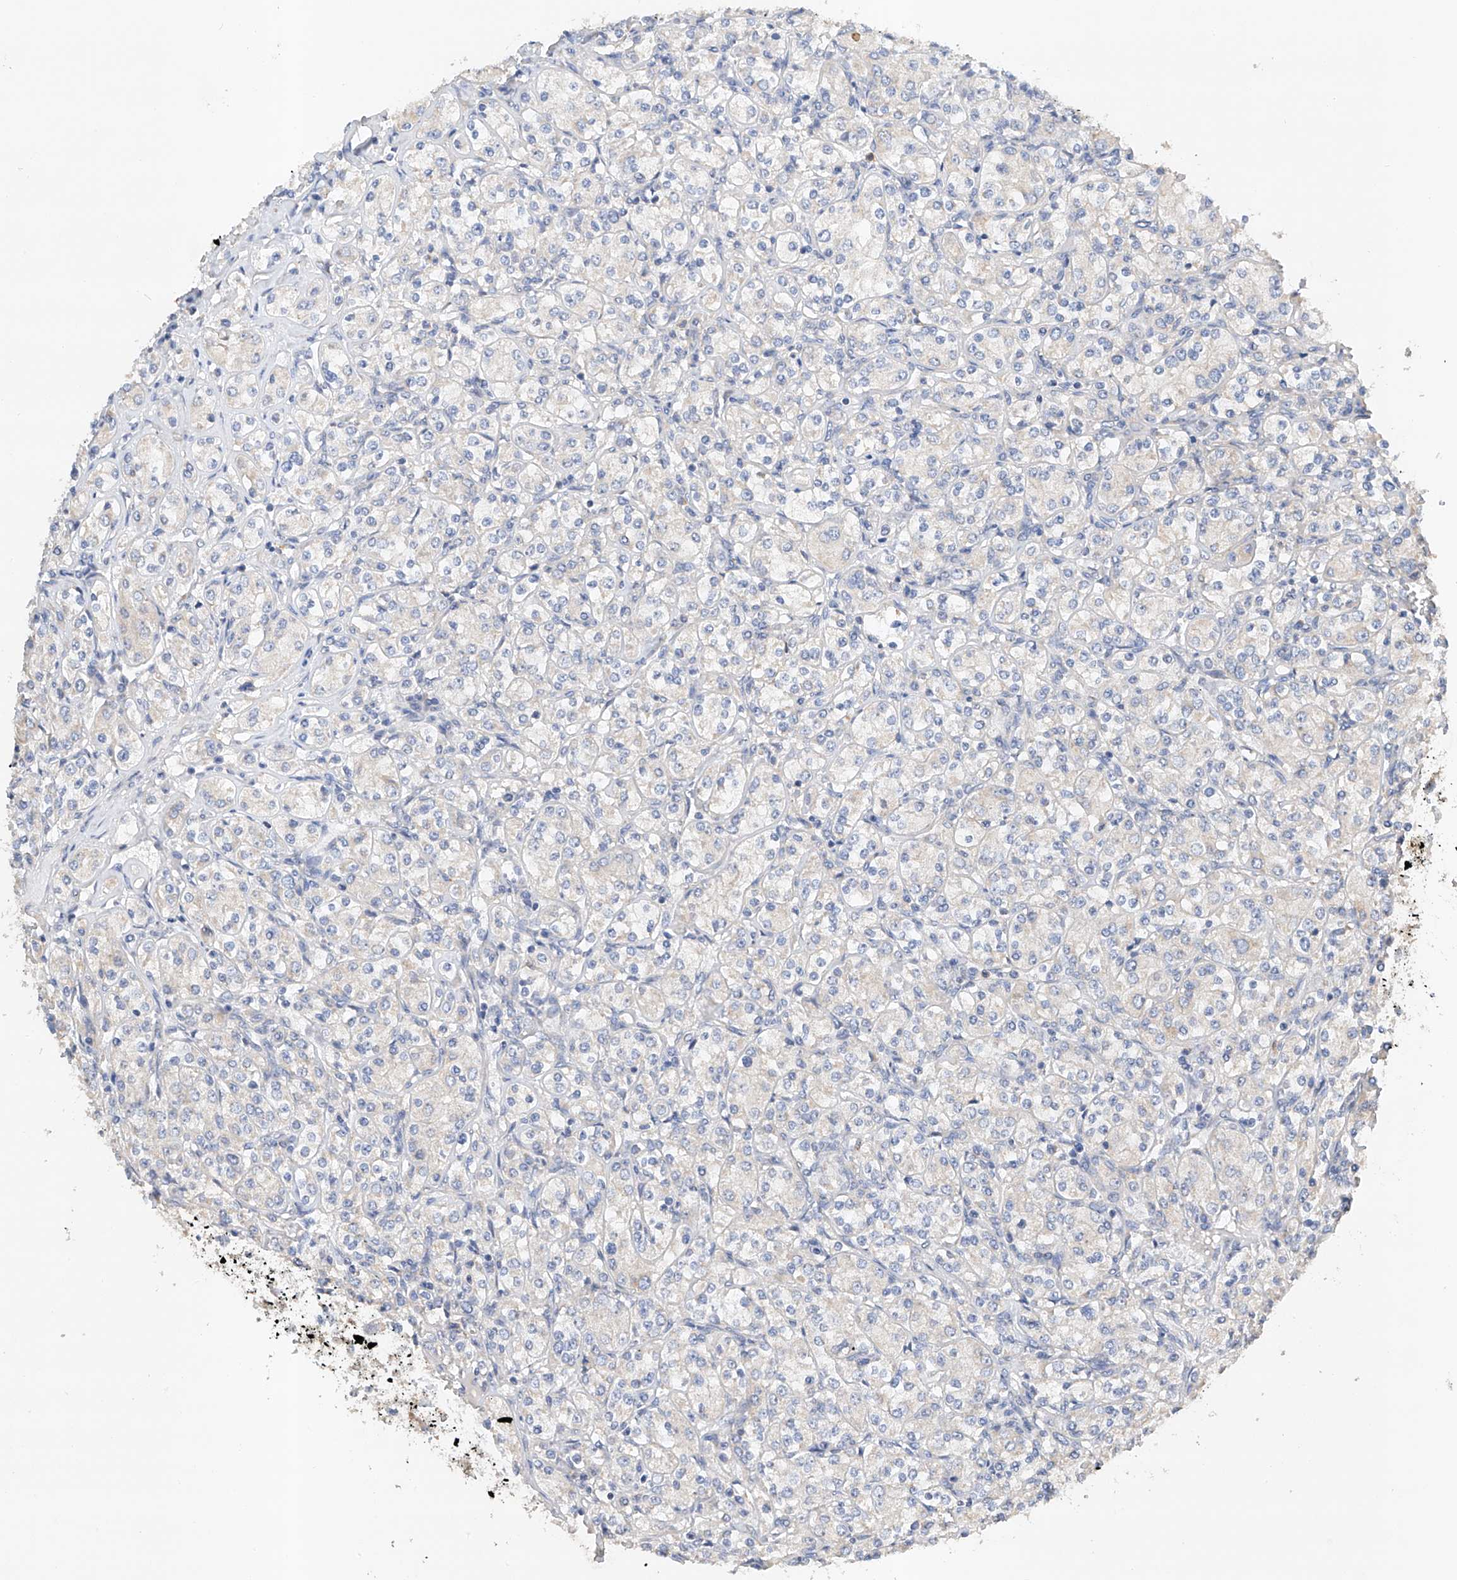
{"staining": {"intensity": "weak", "quantity": "<25%", "location": "cytoplasmic/membranous"}, "tissue": "renal cancer", "cell_type": "Tumor cells", "image_type": "cancer", "snomed": [{"axis": "morphology", "description": "Adenocarcinoma, NOS"}, {"axis": "topography", "description": "Kidney"}], "caption": "This is an IHC image of renal cancer. There is no staining in tumor cells.", "gene": "GPC4", "patient": {"sex": "male", "age": 77}}